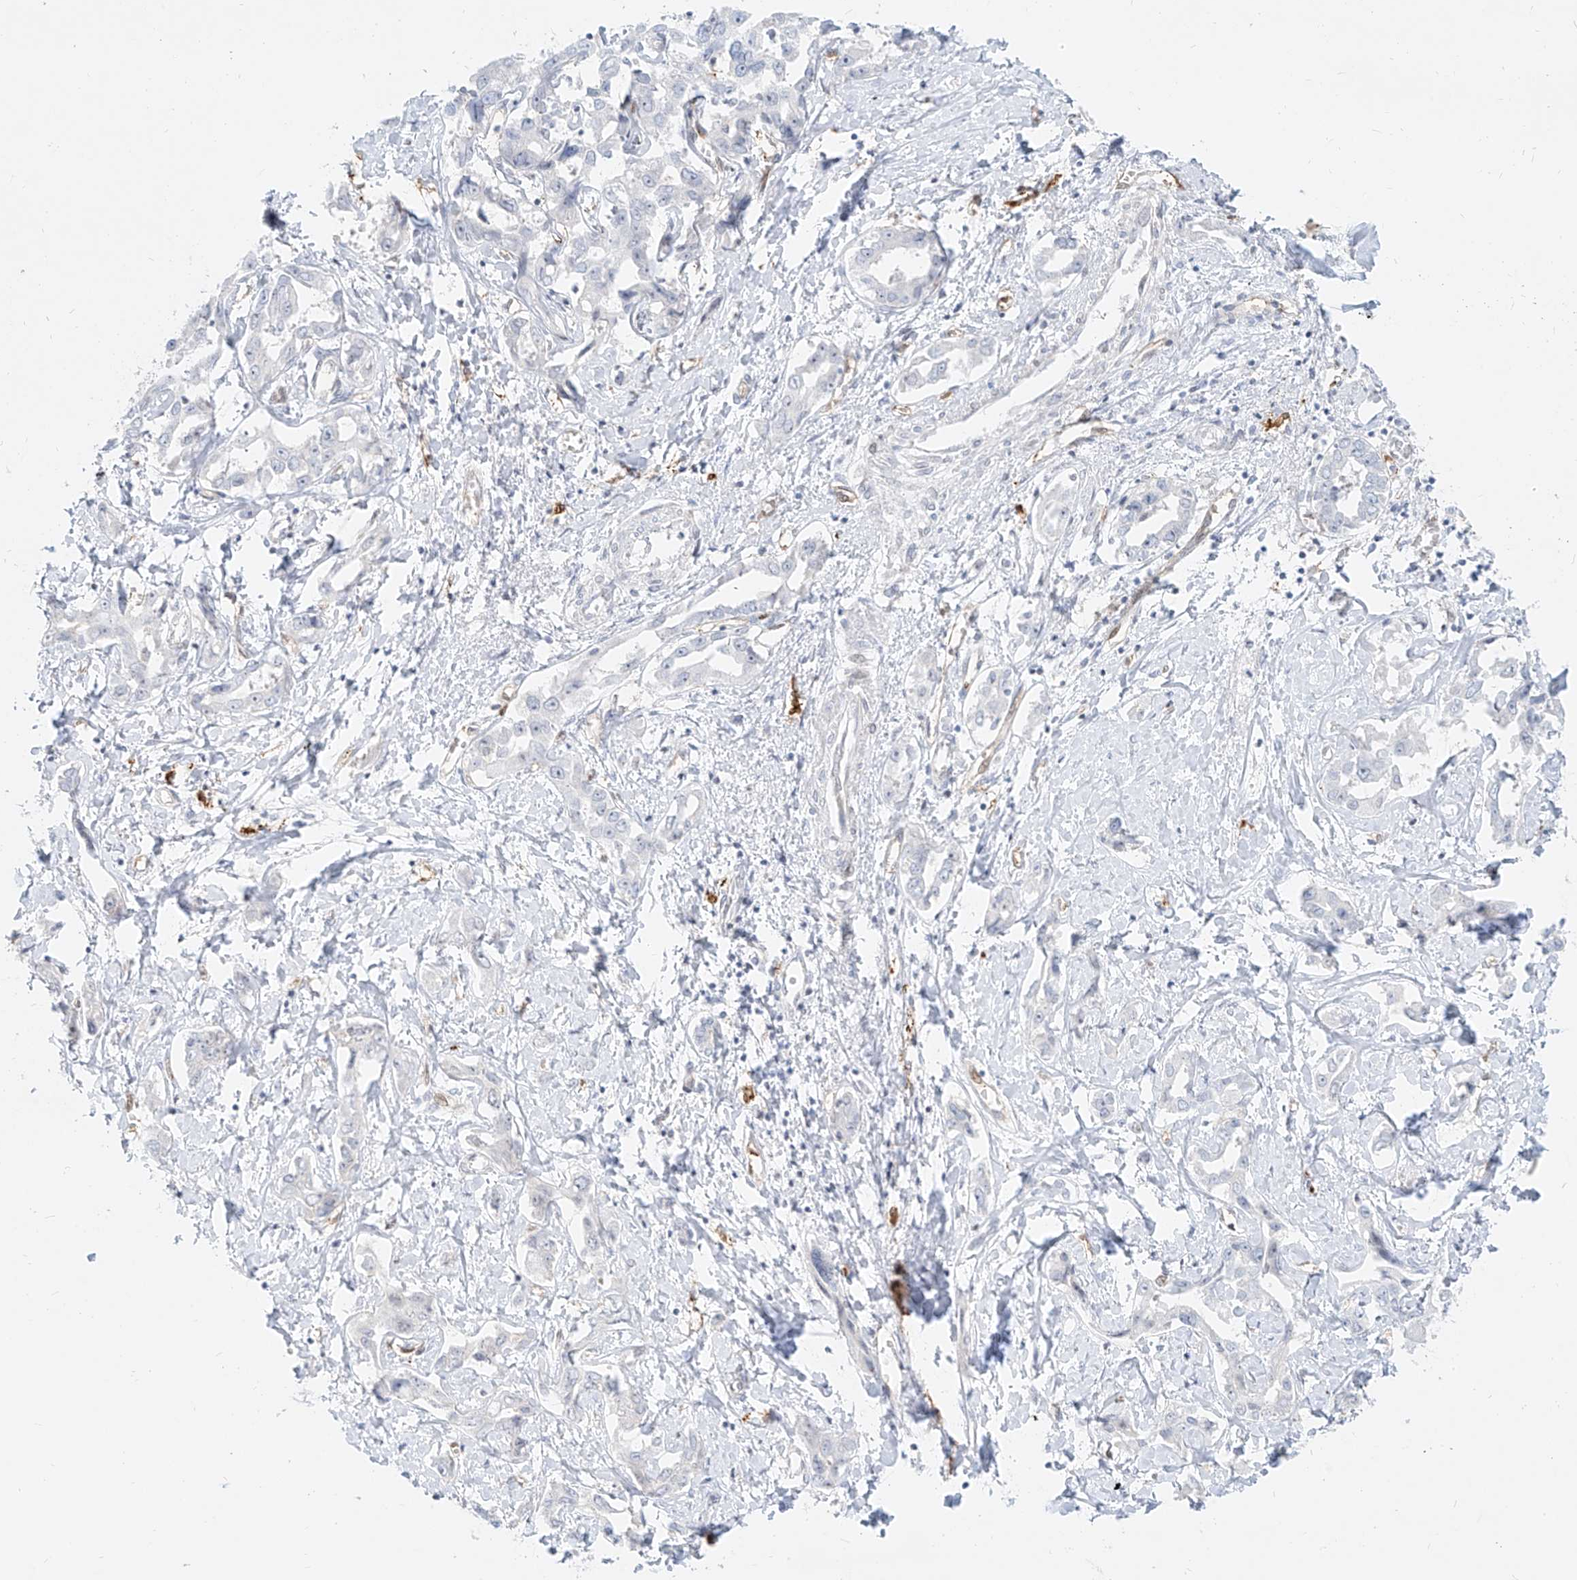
{"staining": {"intensity": "negative", "quantity": "none", "location": "none"}, "tissue": "liver cancer", "cell_type": "Tumor cells", "image_type": "cancer", "snomed": [{"axis": "morphology", "description": "Cholangiocarcinoma"}, {"axis": "topography", "description": "Liver"}], "caption": "An immunohistochemistry (IHC) photomicrograph of liver cancer (cholangiocarcinoma) is shown. There is no staining in tumor cells of liver cancer (cholangiocarcinoma).", "gene": "NHSL1", "patient": {"sex": "male", "age": 59}}